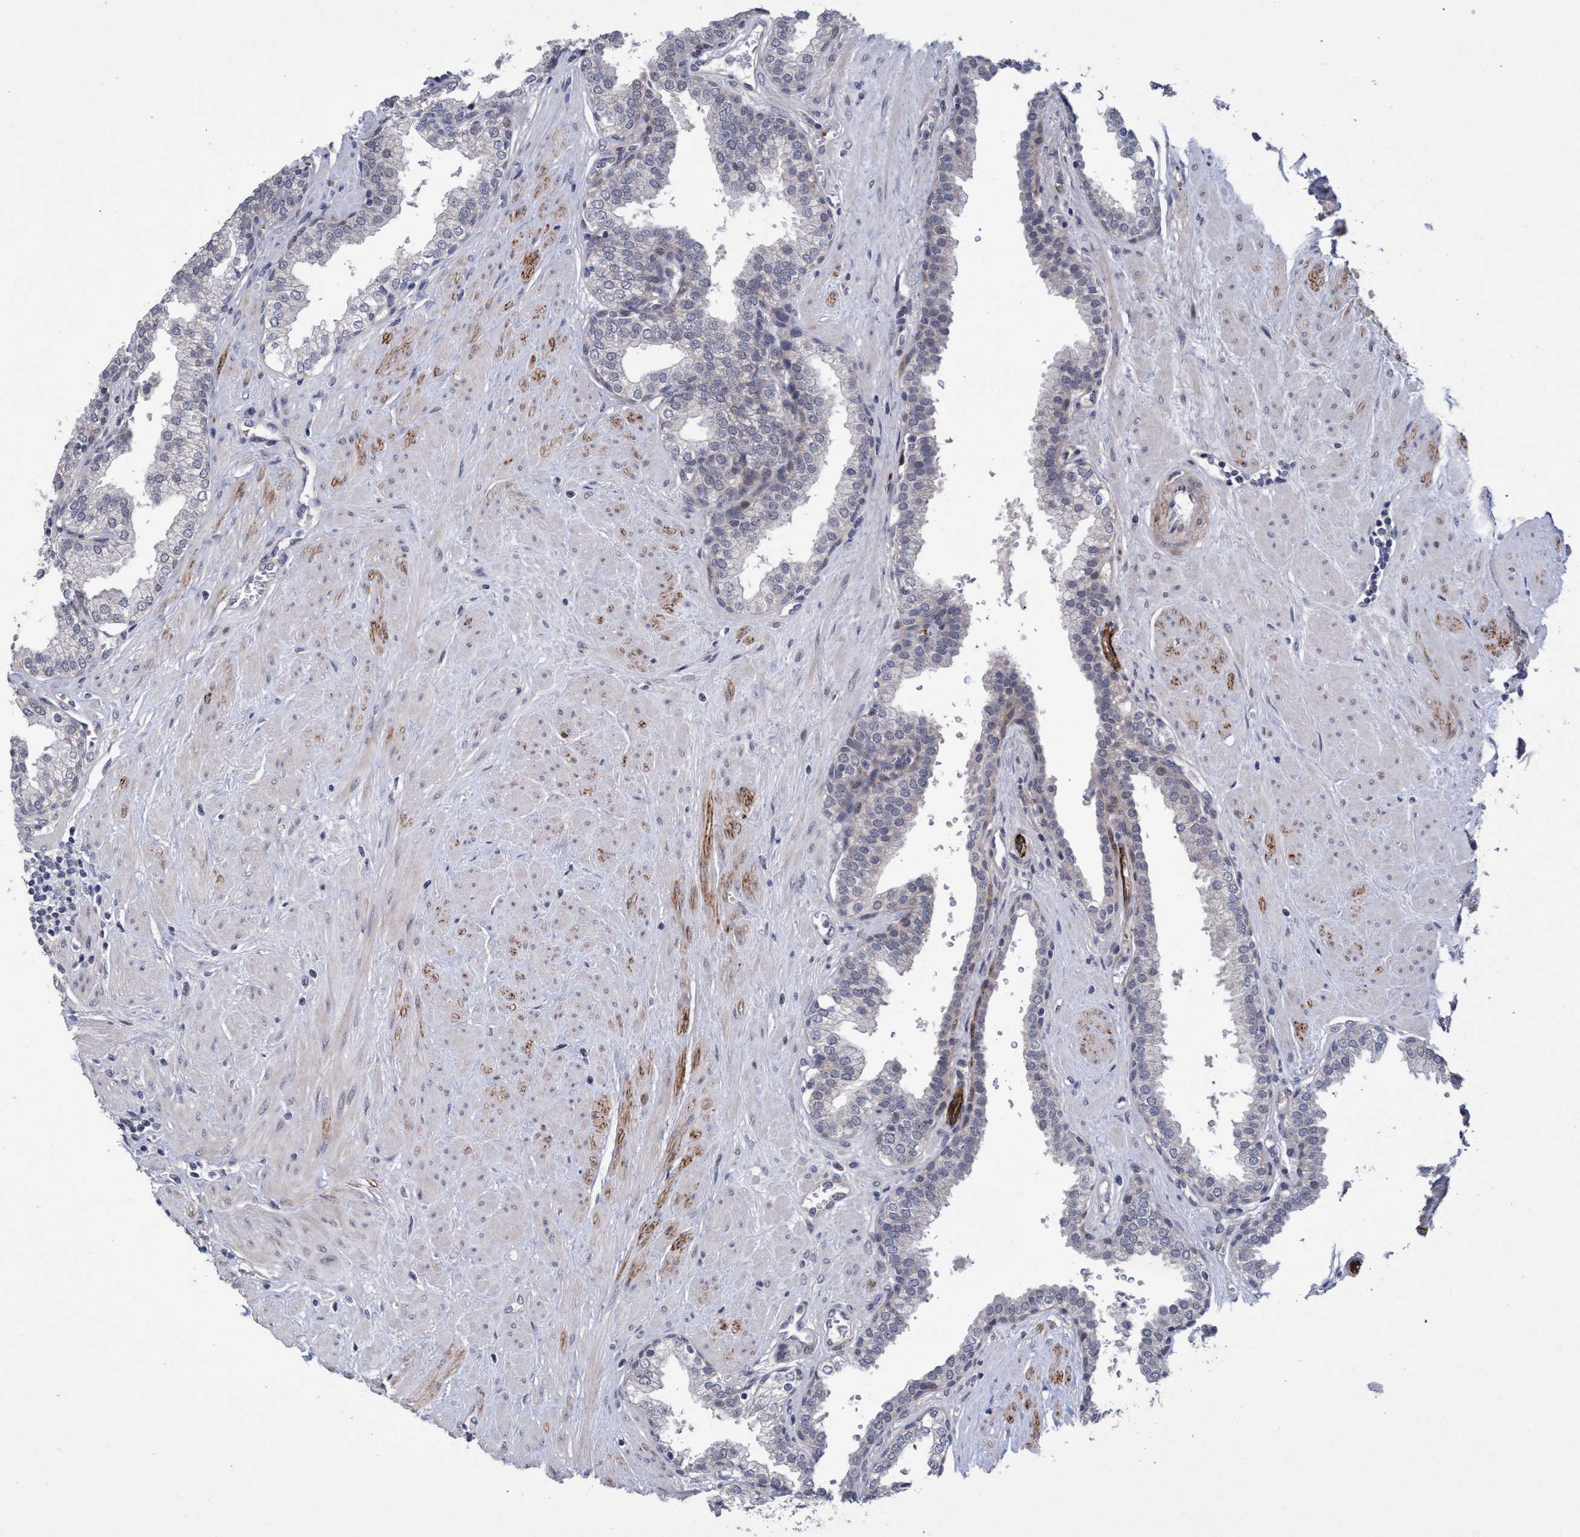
{"staining": {"intensity": "weak", "quantity": "<25%", "location": "cytoplasmic/membranous"}, "tissue": "prostate", "cell_type": "Glandular cells", "image_type": "normal", "snomed": [{"axis": "morphology", "description": "Normal tissue, NOS"}, {"axis": "topography", "description": "Prostate"}], "caption": "This image is of unremarkable prostate stained with immunohistochemistry to label a protein in brown with the nuclei are counter-stained blue. There is no staining in glandular cells.", "gene": "ZNF750", "patient": {"sex": "male", "age": 51}}